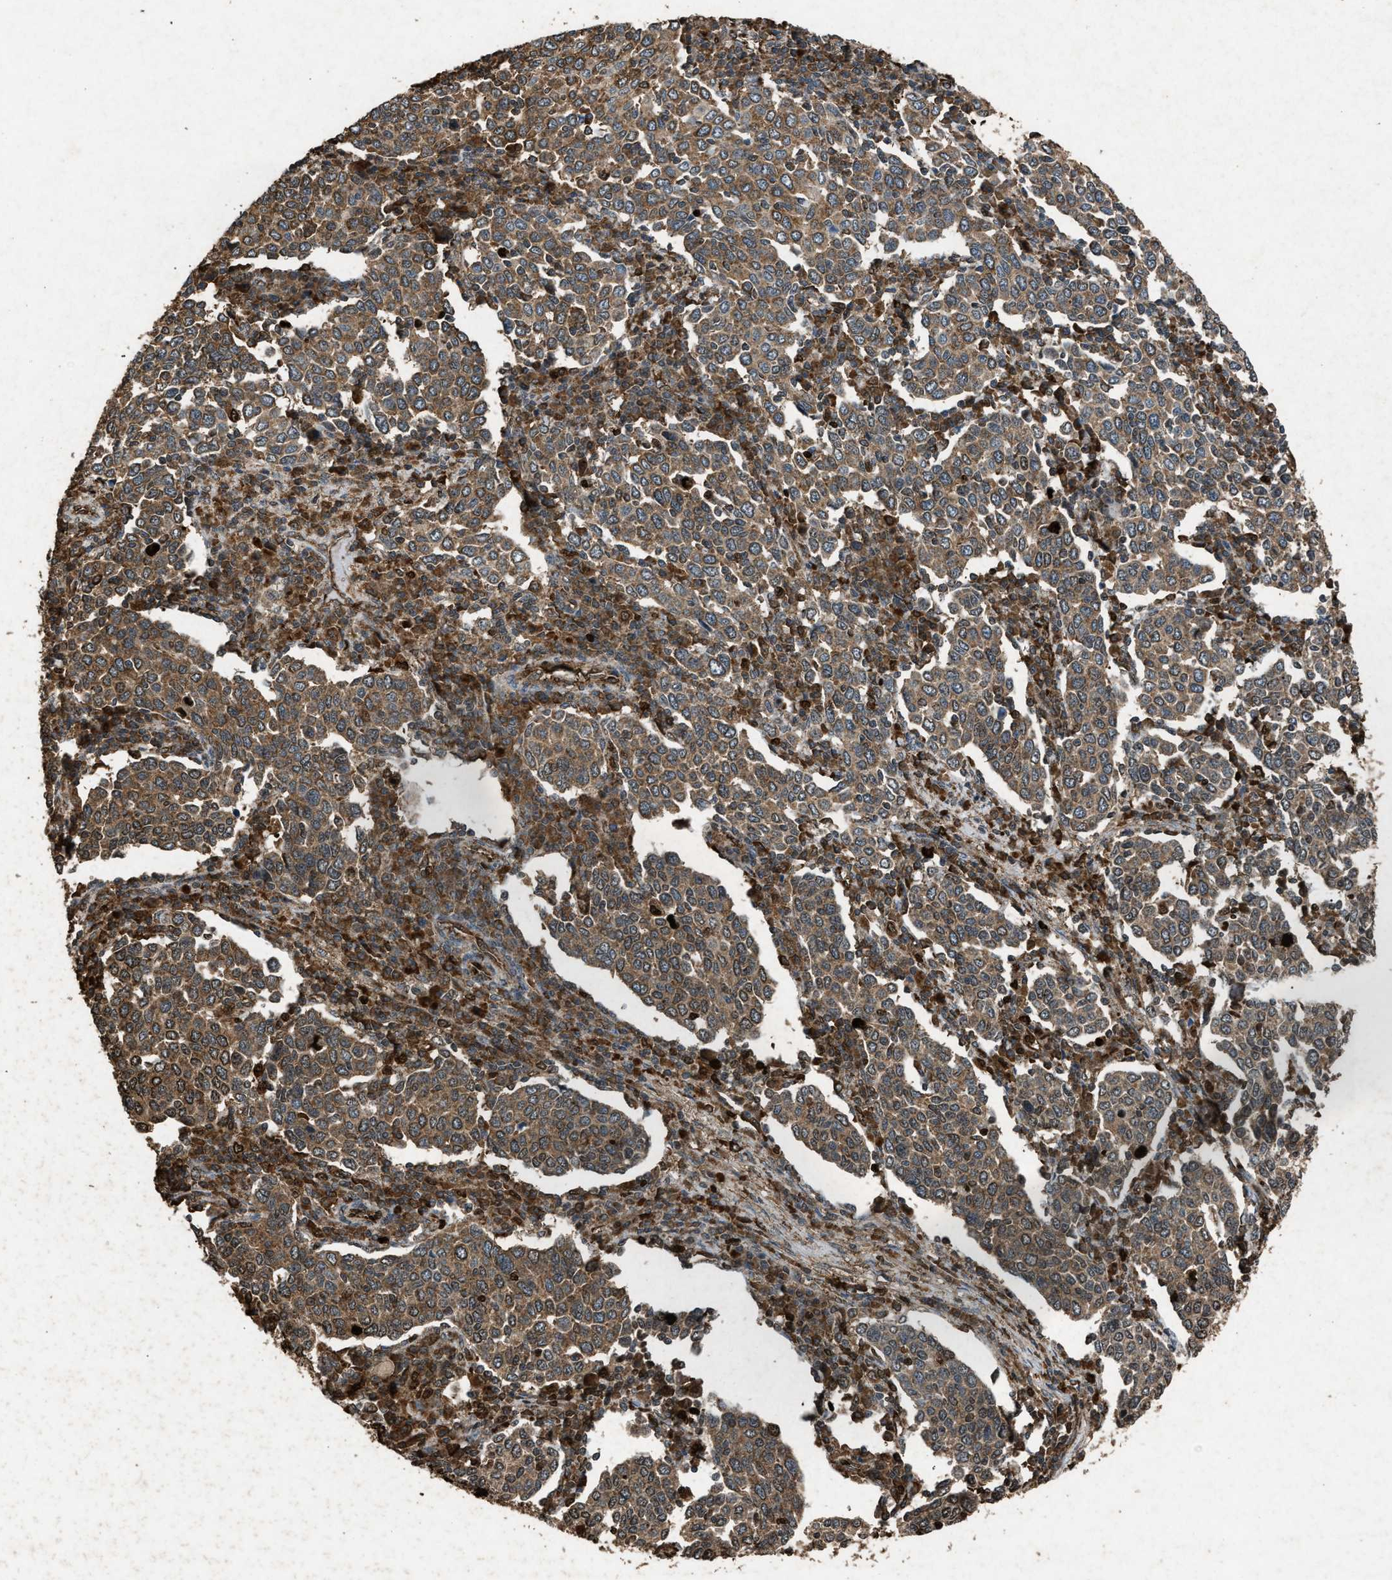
{"staining": {"intensity": "moderate", "quantity": ">75%", "location": "cytoplasmic/membranous"}, "tissue": "cervical cancer", "cell_type": "Tumor cells", "image_type": "cancer", "snomed": [{"axis": "morphology", "description": "Squamous cell carcinoma, NOS"}, {"axis": "topography", "description": "Cervix"}], "caption": "This is a micrograph of IHC staining of cervical cancer (squamous cell carcinoma), which shows moderate expression in the cytoplasmic/membranous of tumor cells.", "gene": "PSMD1", "patient": {"sex": "female", "age": 40}}